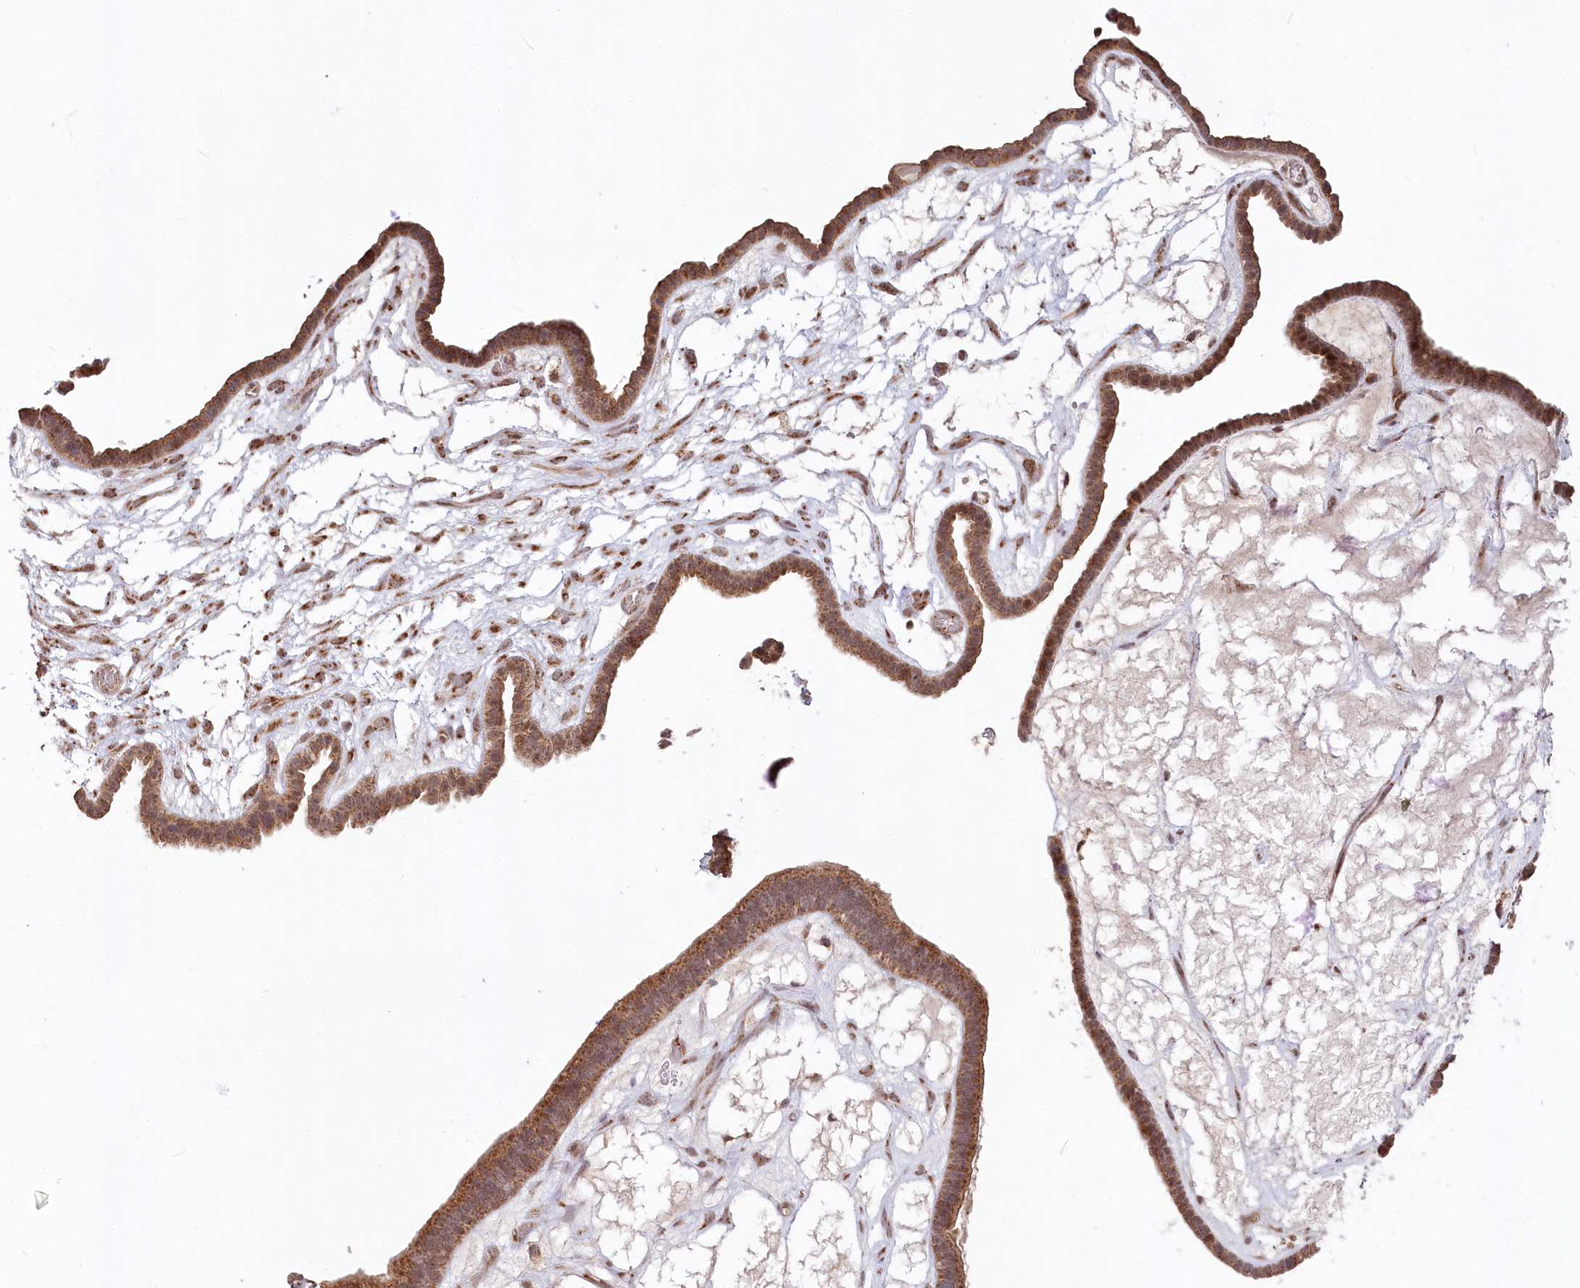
{"staining": {"intensity": "moderate", "quantity": ">75%", "location": "cytoplasmic/membranous"}, "tissue": "ovarian cancer", "cell_type": "Tumor cells", "image_type": "cancer", "snomed": [{"axis": "morphology", "description": "Cystadenocarcinoma, serous, NOS"}, {"axis": "topography", "description": "Ovary"}], "caption": "IHC of human ovarian cancer shows medium levels of moderate cytoplasmic/membranous staining in about >75% of tumor cells.", "gene": "RTN4IP1", "patient": {"sex": "female", "age": 56}}